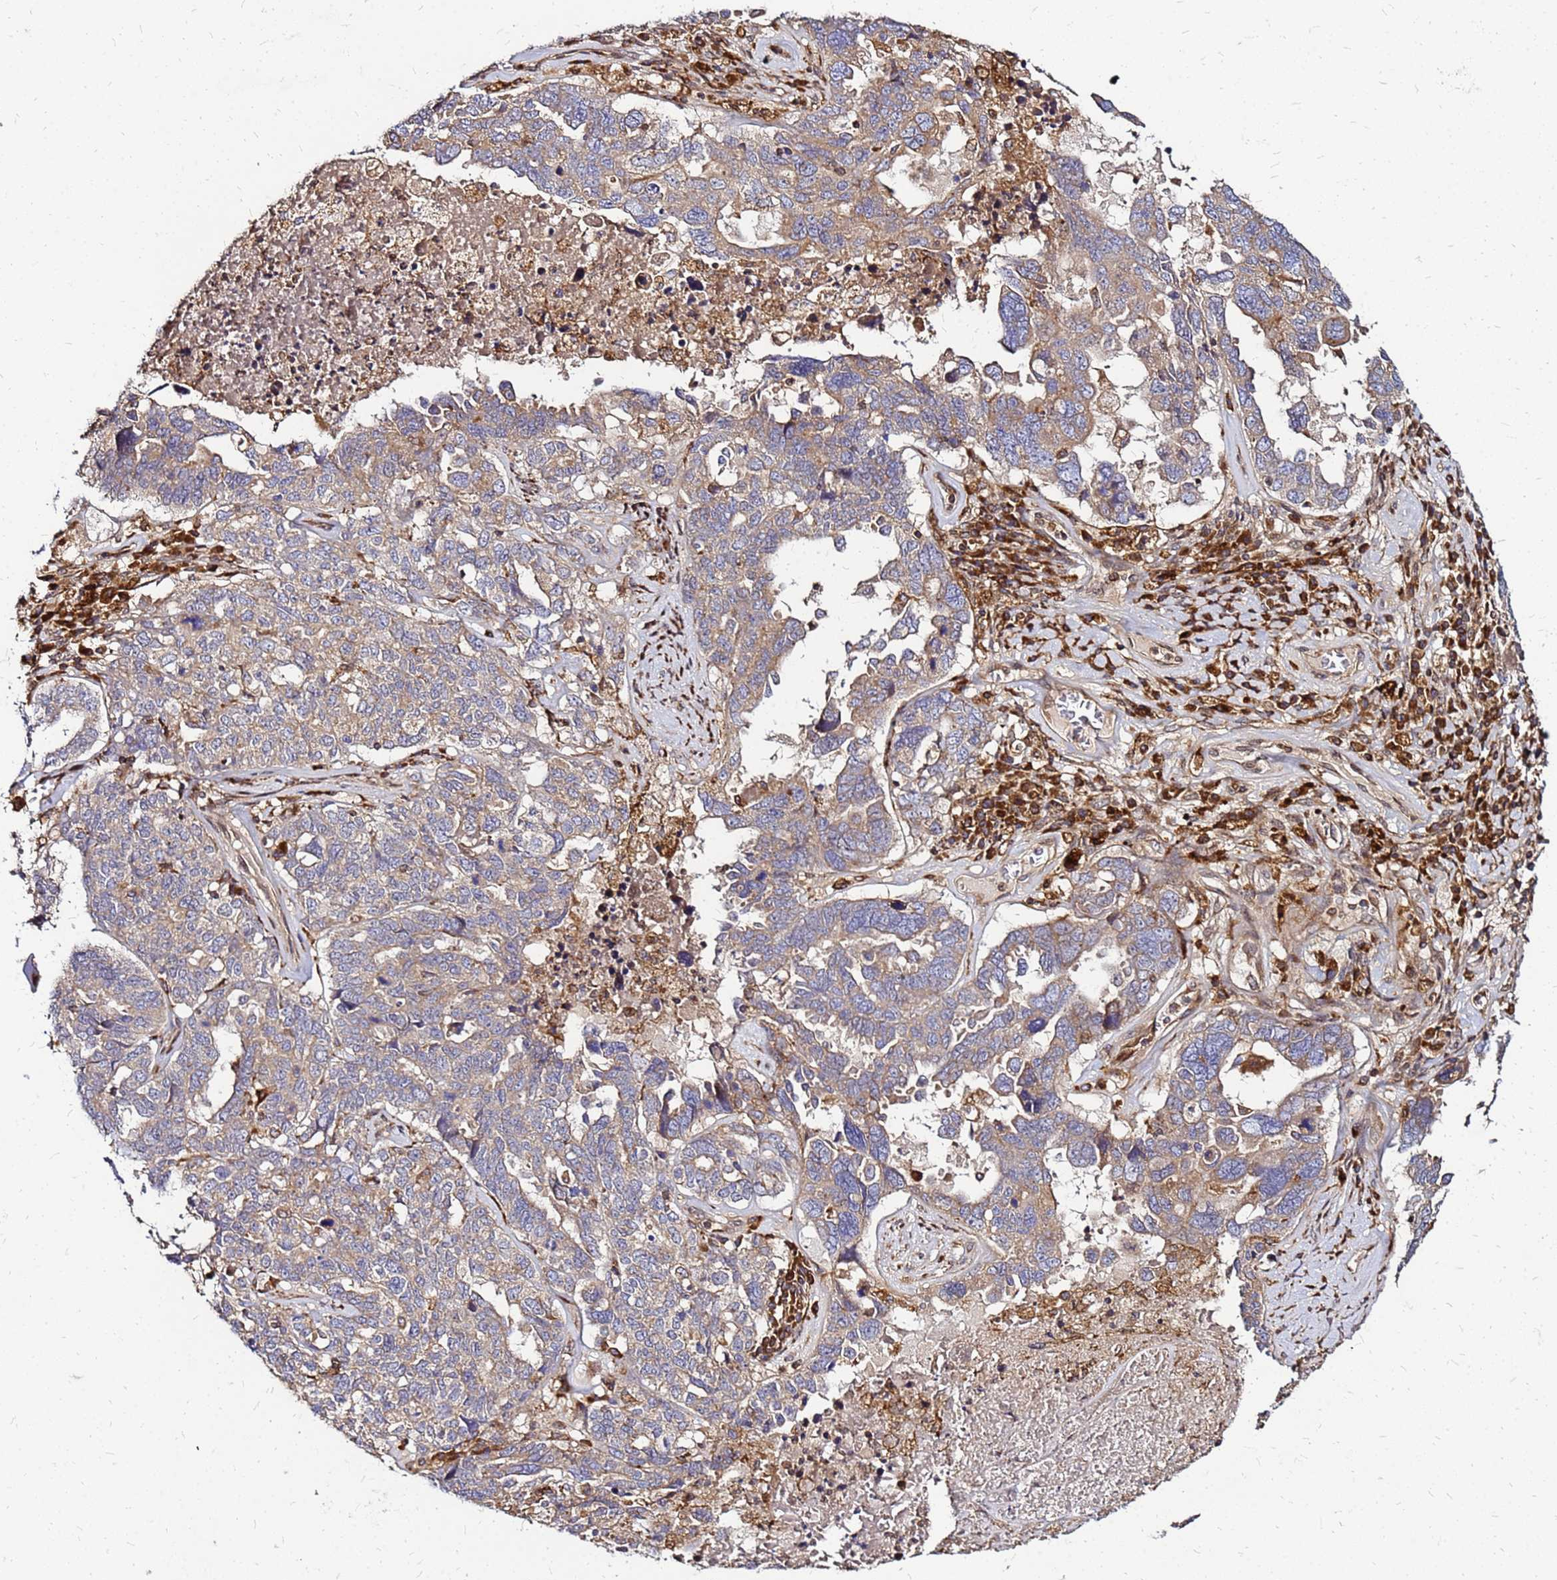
{"staining": {"intensity": "weak", "quantity": "25%-75%", "location": "cytoplasmic/membranous"}, "tissue": "ovarian cancer", "cell_type": "Tumor cells", "image_type": "cancer", "snomed": [{"axis": "morphology", "description": "Carcinoma, endometroid"}, {"axis": "topography", "description": "Ovary"}], "caption": "IHC image of neoplastic tissue: ovarian cancer stained using immunohistochemistry shows low levels of weak protein expression localized specifically in the cytoplasmic/membranous of tumor cells, appearing as a cytoplasmic/membranous brown color.", "gene": "CYBC1", "patient": {"sex": "female", "age": 62}}